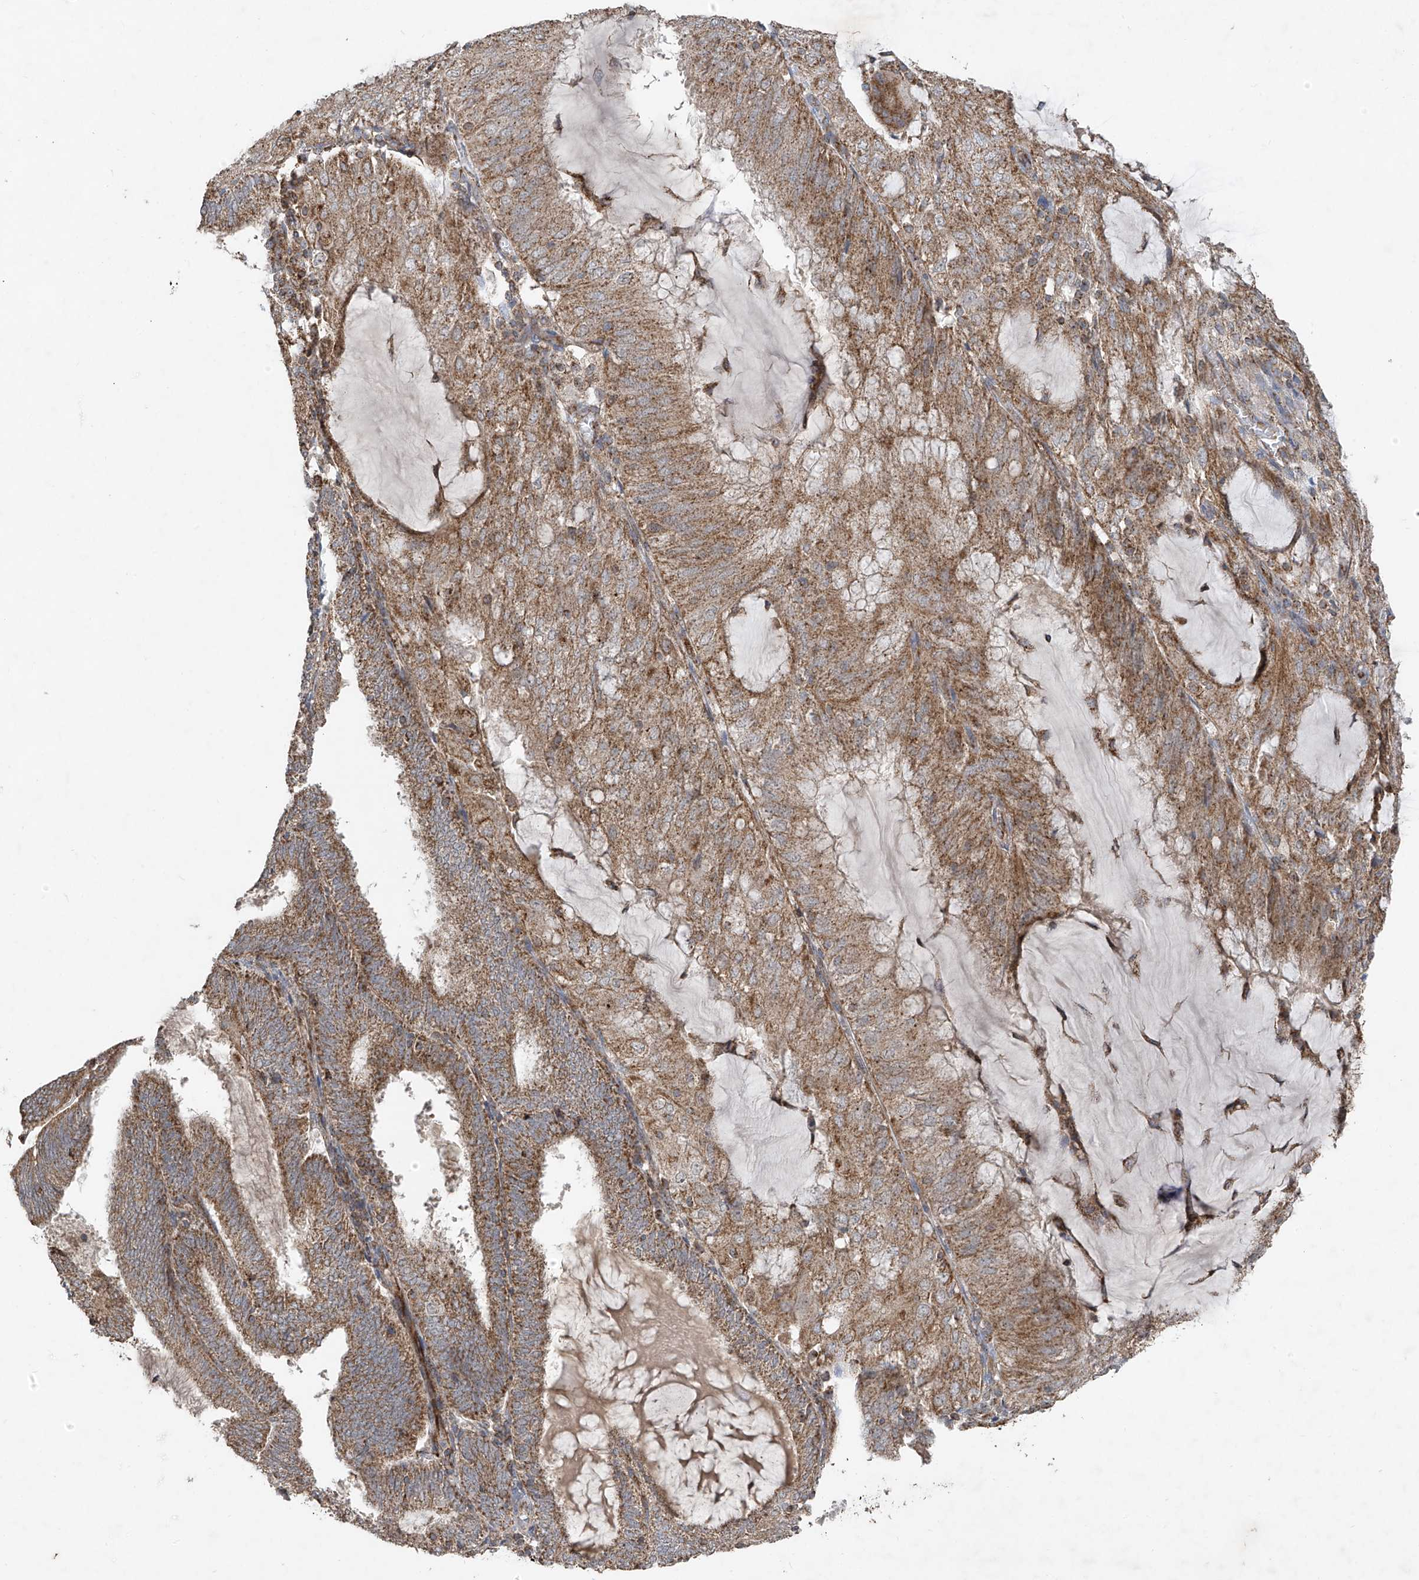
{"staining": {"intensity": "moderate", "quantity": ">75%", "location": "cytoplasmic/membranous"}, "tissue": "endometrial cancer", "cell_type": "Tumor cells", "image_type": "cancer", "snomed": [{"axis": "morphology", "description": "Adenocarcinoma, NOS"}, {"axis": "topography", "description": "Endometrium"}], "caption": "A high-resolution micrograph shows immunohistochemistry staining of endometrial cancer, which displays moderate cytoplasmic/membranous staining in about >75% of tumor cells. The staining is performed using DAB (3,3'-diaminobenzidine) brown chromogen to label protein expression. The nuclei are counter-stained blue using hematoxylin.", "gene": "UQCC1", "patient": {"sex": "female", "age": 81}}